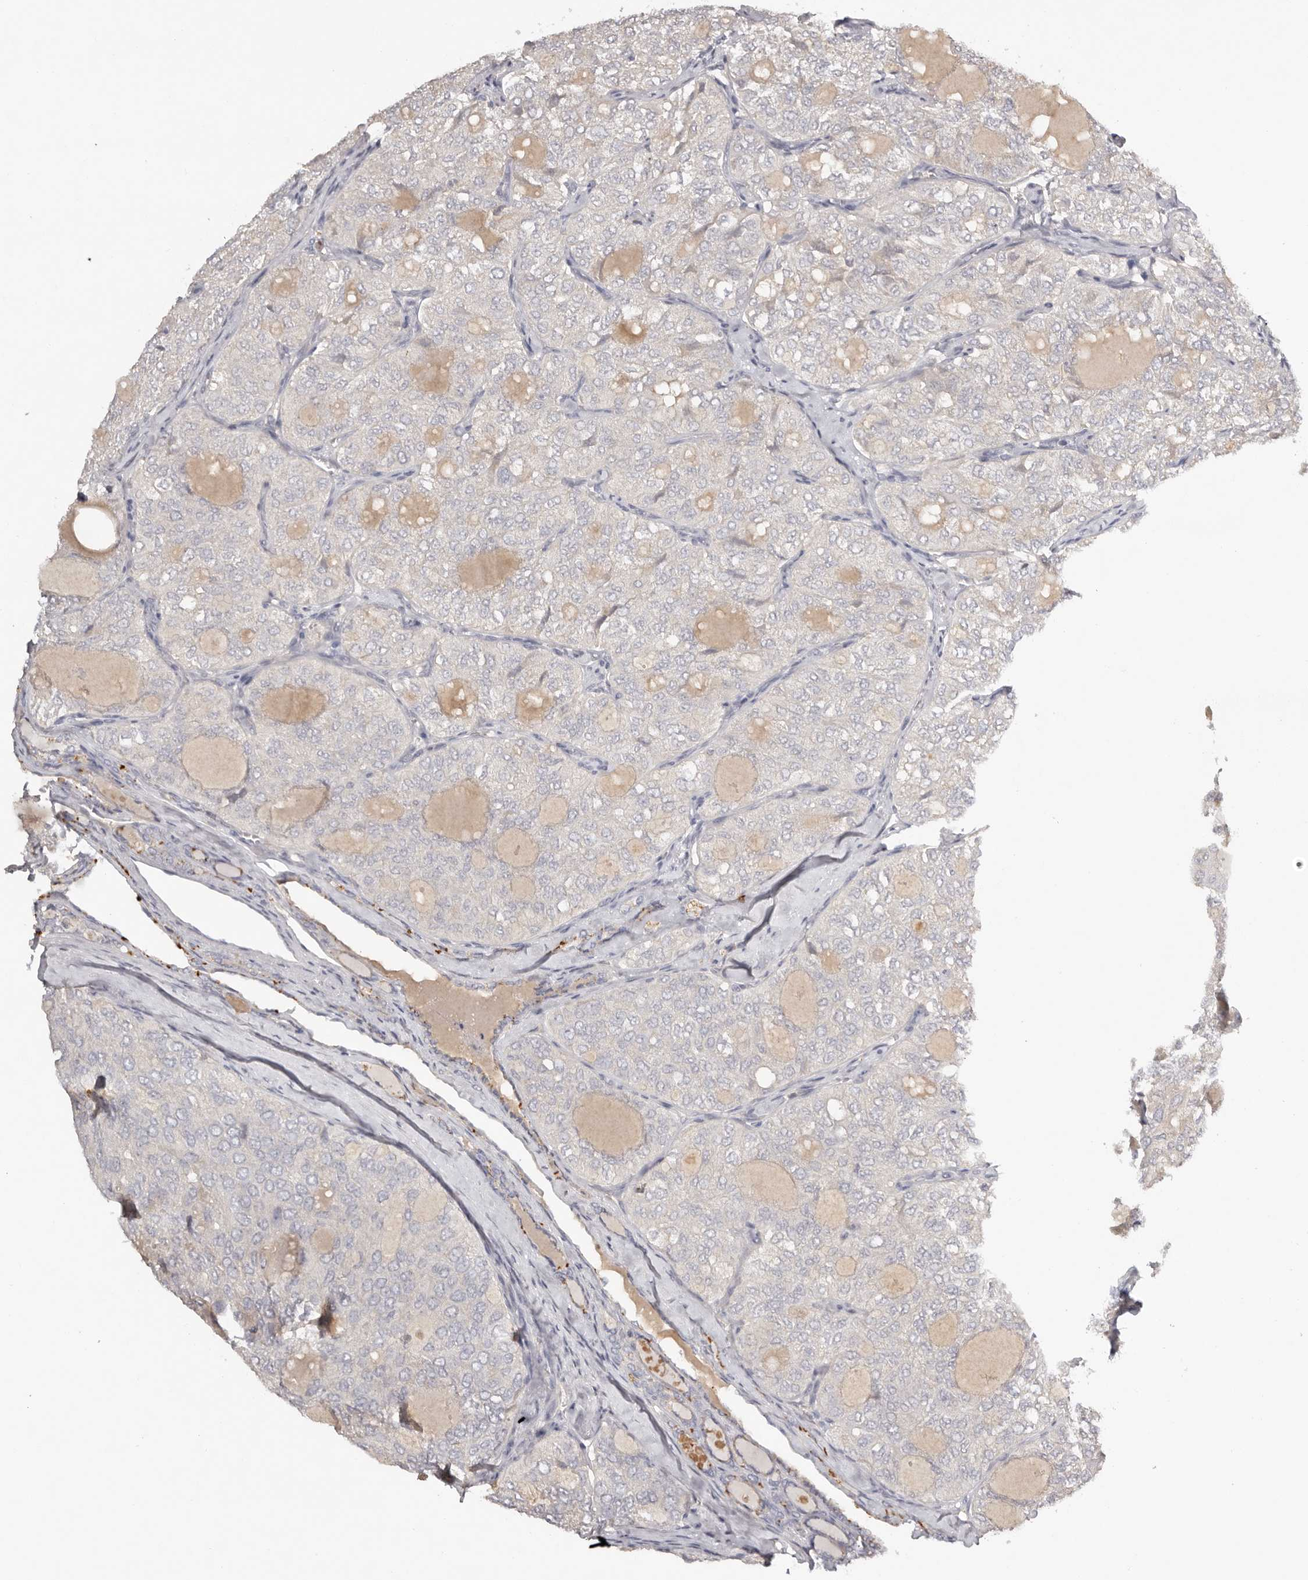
{"staining": {"intensity": "negative", "quantity": "none", "location": "none"}, "tissue": "thyroid cancer", "cell_type": "Tumor cells", "image_type": "cancer", "snomed": [{"axis": "morphology", "description": "Follicular adenoma carcinoma, NOS"}, {"axis": "topography", "description": "Thyroid gland"}], "caption": "An image of thyroid cancer (follicular adenoma carcinoma) stained for a protein shows no brown staining in tumor cells.", "gene": "SCUBE2", "patient": {"sex": "male", "age": 75}}